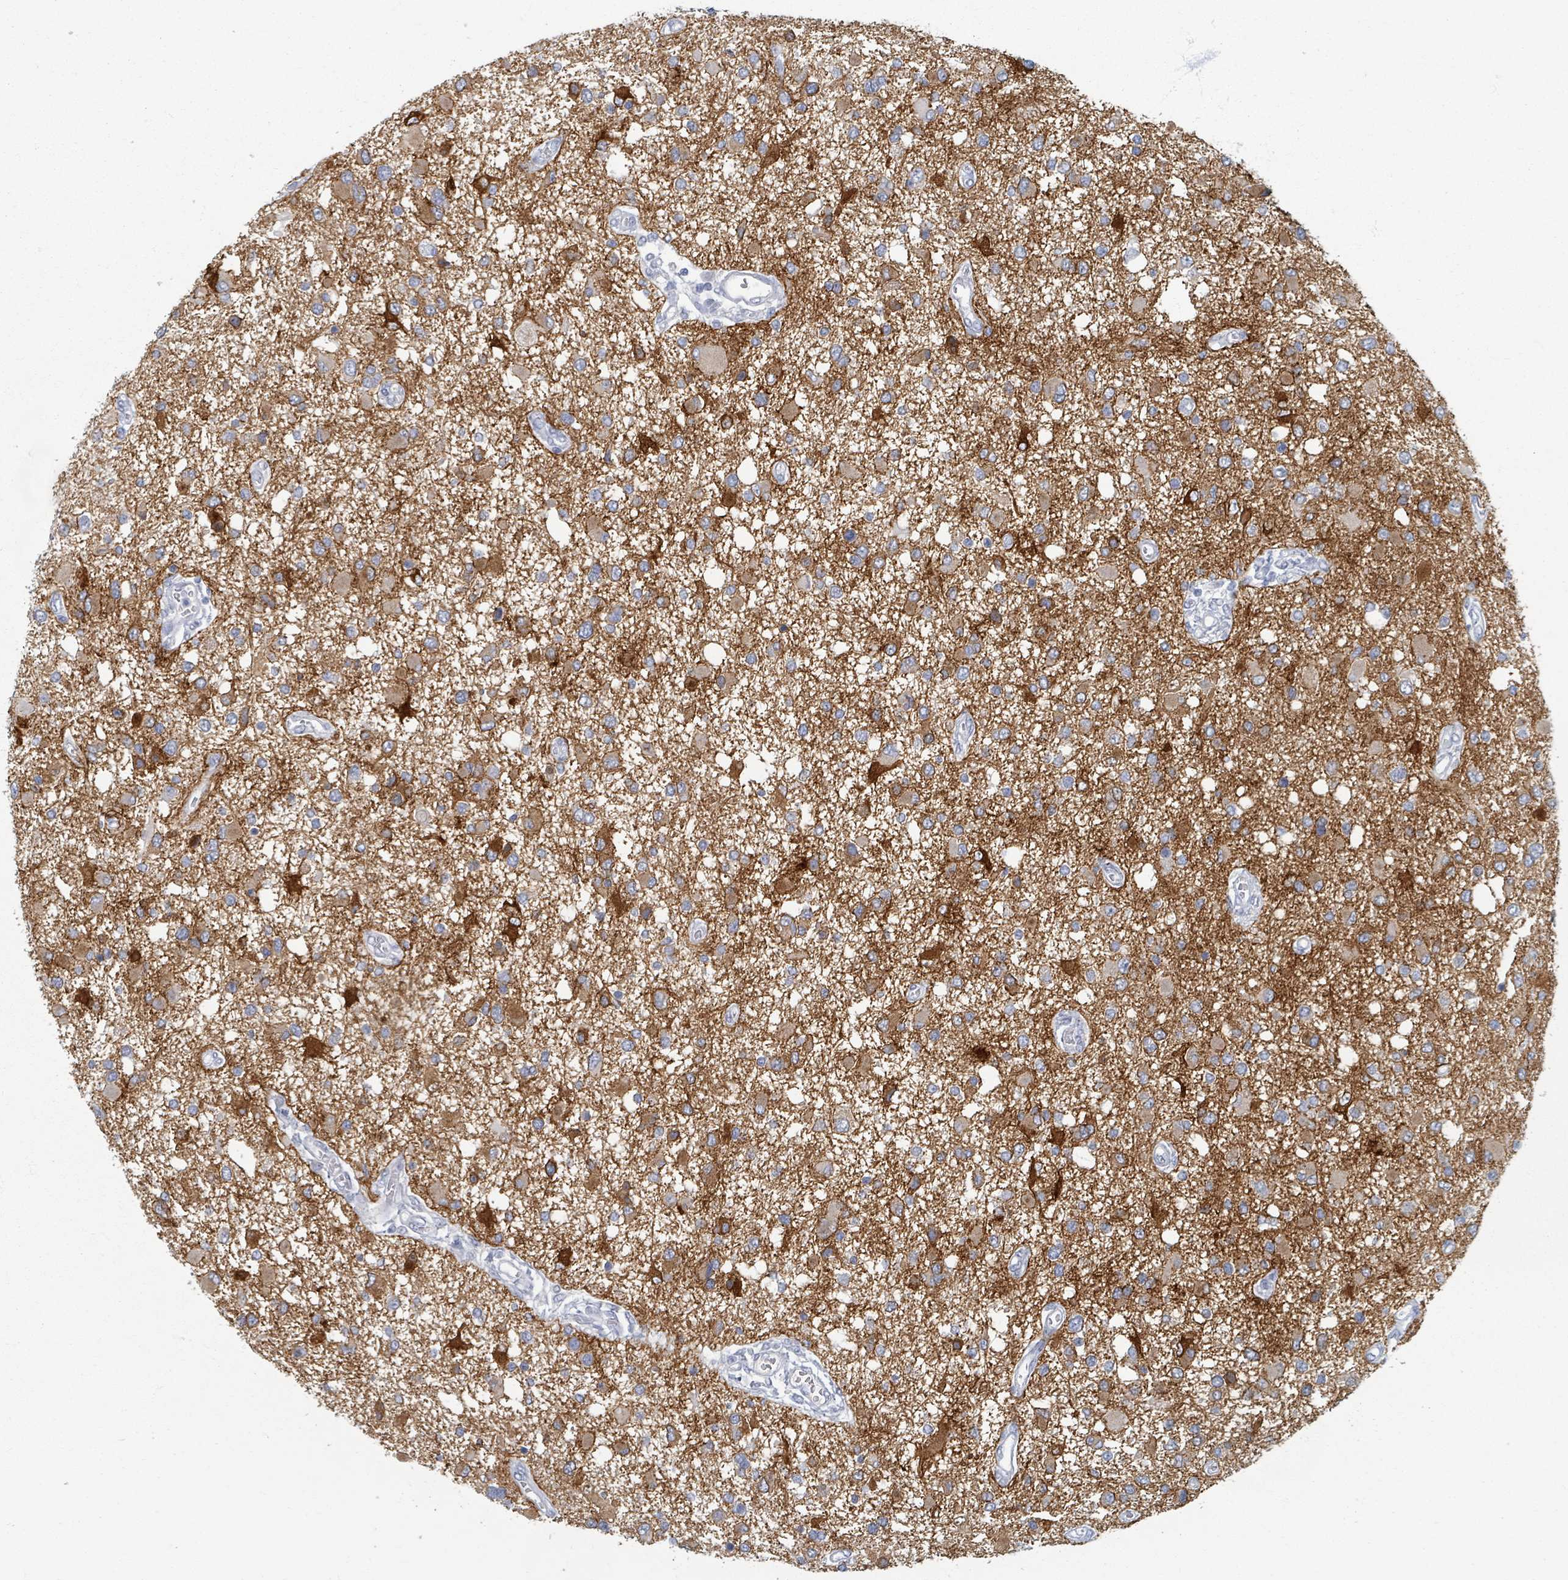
{"staining": {"intensity": "strong", "quantity": "<25%", "location": "cytoplasmic/membranous"}, "tissue": "glioma", "cell_type": "Tumor cells", "image_type": "cancer", "snomed": [{"axis": "morphology", "description": "Glioma, malignant, High grade"}, {"axis": "topography", "description": "Brain"}], "caption": "Tumor cells show medium levels of strong cytoplasmic/membranous positivity in about <25% of cells in human malignant glioma (high-grade).", "gene": "TAS2R1", "patient": {"sex": "male", "age": 53}}